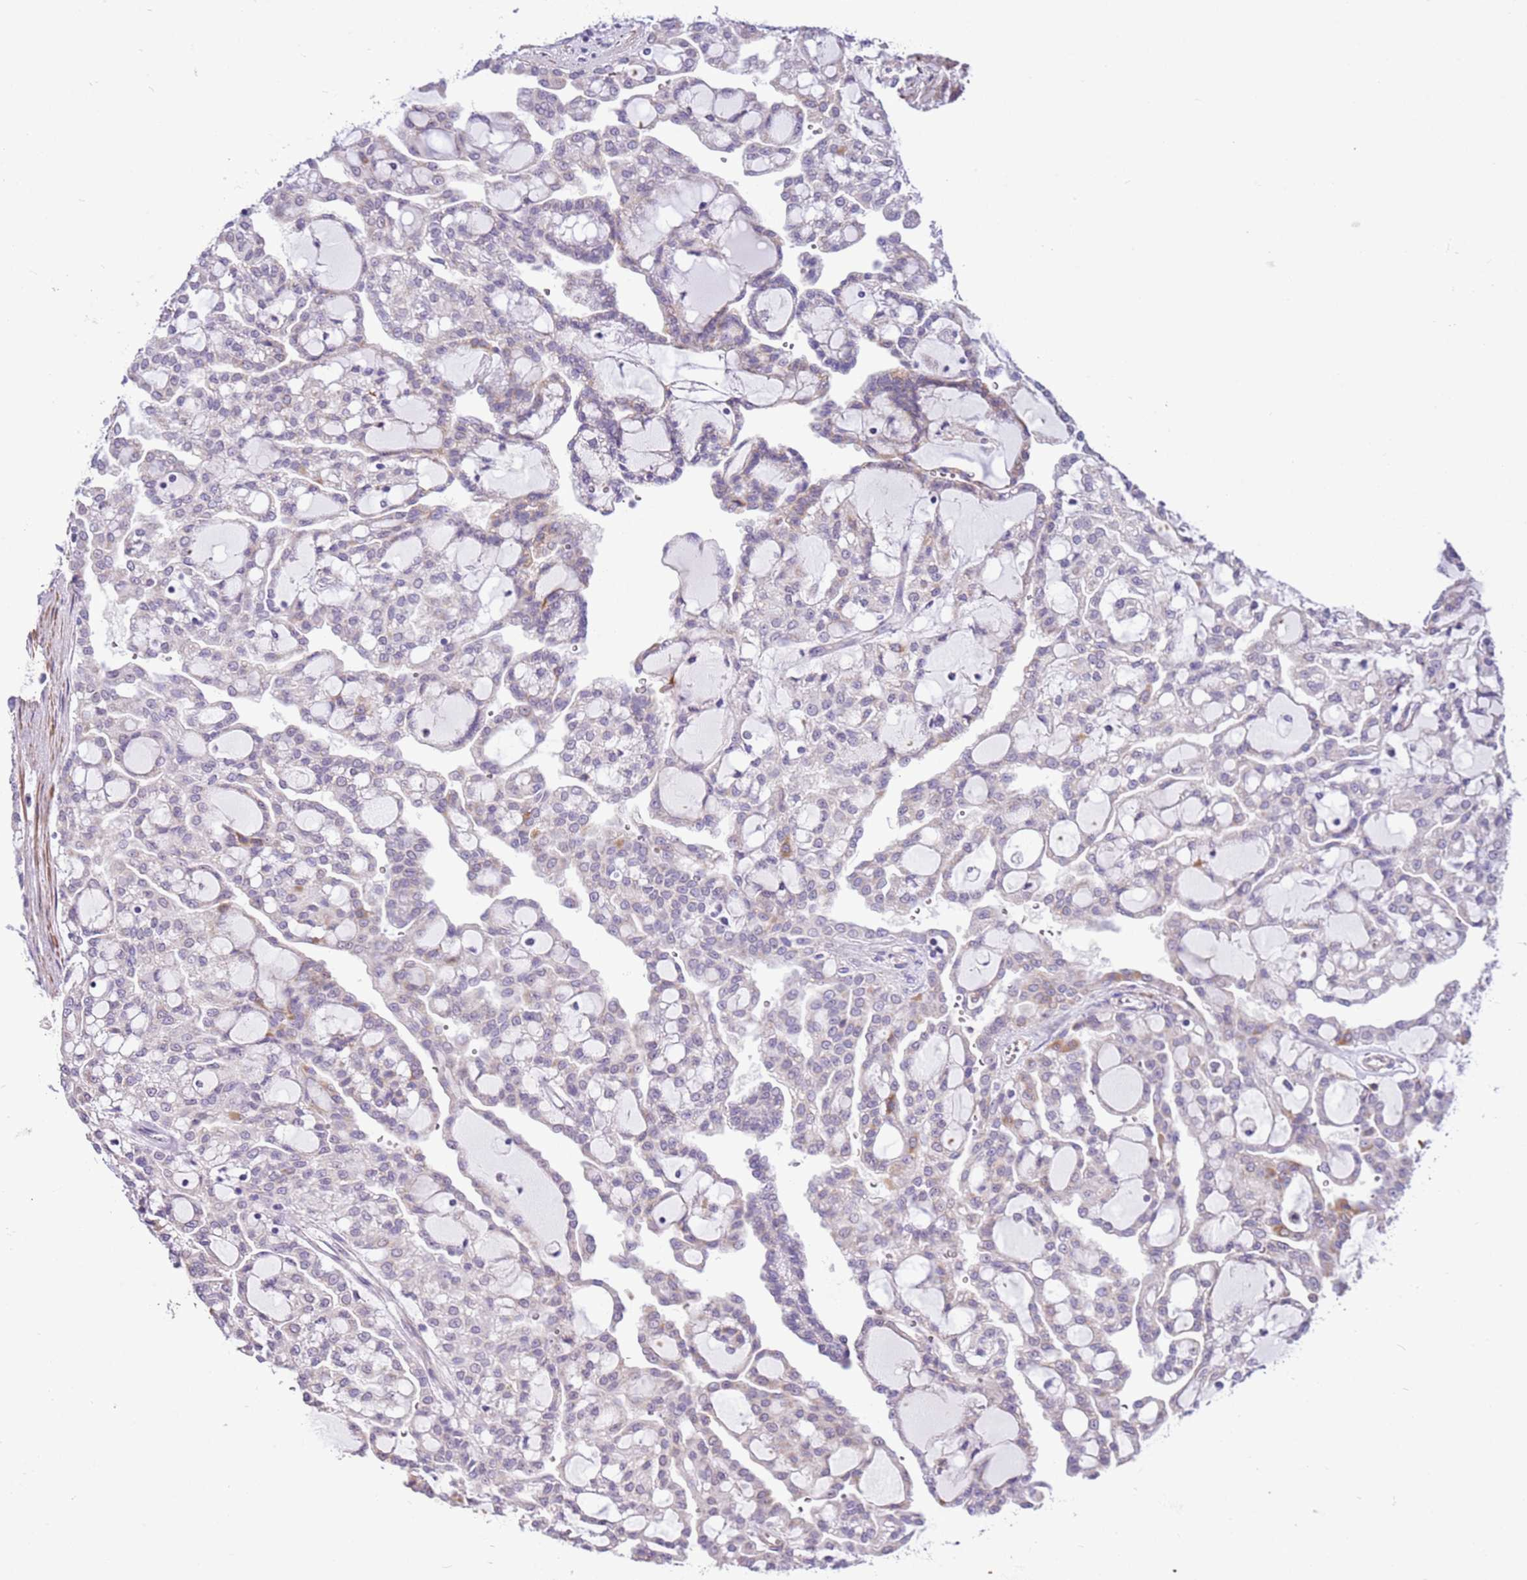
{"staining": {"intensity": "weak", "quantity": "<25%", "location": "cytoplasmic/membranous"}, "tissue": "renal cancer", "cell_type": "Tumor cells", "image_type": "cancer", "snomed": [{"axis": "morphology", "description": "Adenocarcinoma, NOS"}, {"axis": "topography", "description": "Kidney"}], "caption": "A histopathology image of human adenocarcinoma (renal) is negative for staining in tumor cells. (DAB (3,3'-diaminobenzidine) immunohistochemistry (IHC), high magnification).", "gene": "SMIM4", "patient": {"sex": "male", "age": 63}}